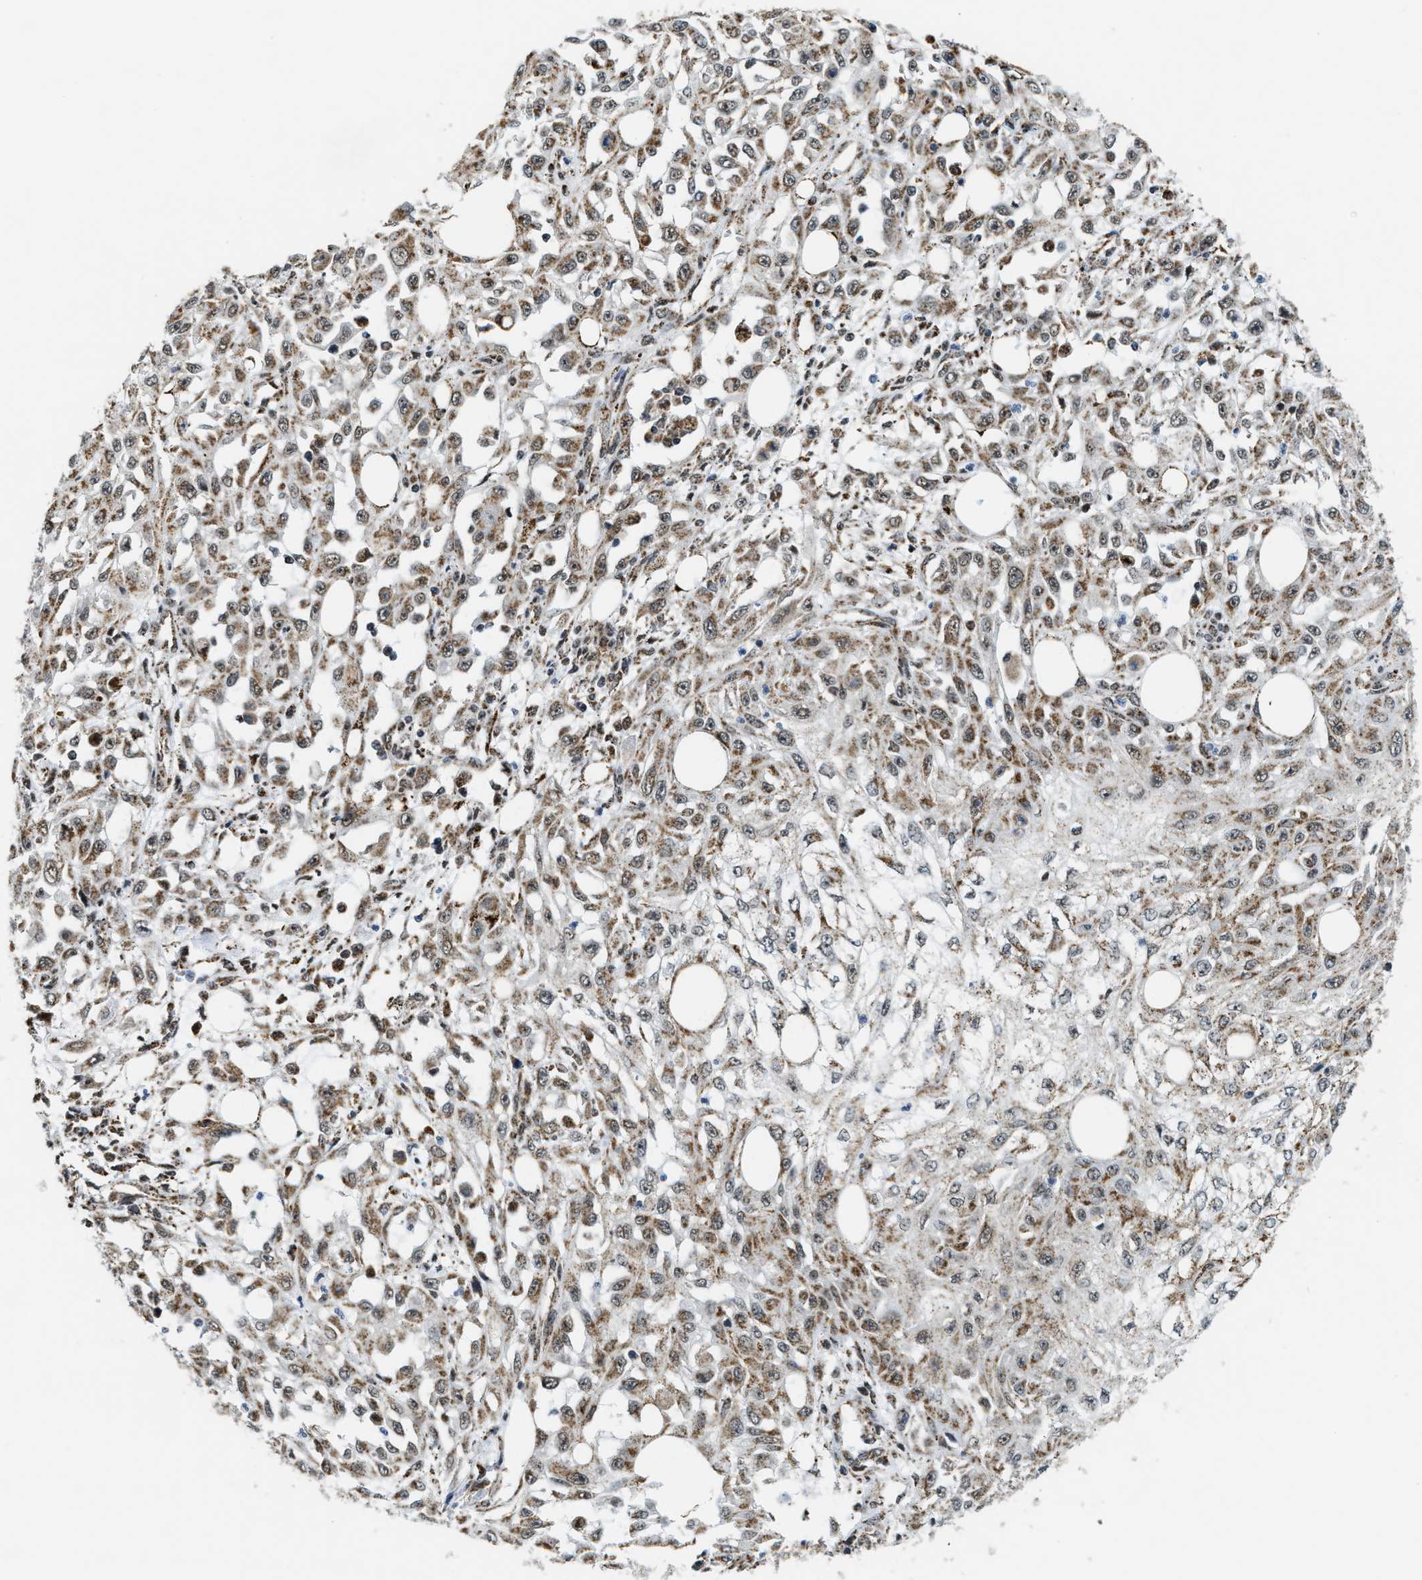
{"staining": {"intensity": "moderate", "quantity": ">75%", "location": "cytoplasmic/membranous"}, "tissue": "skin cancer", "cell_type": "Tumor cells", "image_type": "cancer", "snomed": [{"axis": "morphology", "description": "Squamous cell carcinoma, NOS"}, {"axis": "morphology", "description": "Squamous cell carcinoma, metastatic, NOS"}, {"axis": "topography", "description": "Skin"}, {"axis": "topography", "description": "Lymph node"}], "caption": "This histopathology image exhibits IHC staining of skin cancer, with medium moderate cytoplasmic/membranous staining in about >75% of tumor cells.", "gene": "HIBADH", "patient": {"sex": "male", "age": 75}}